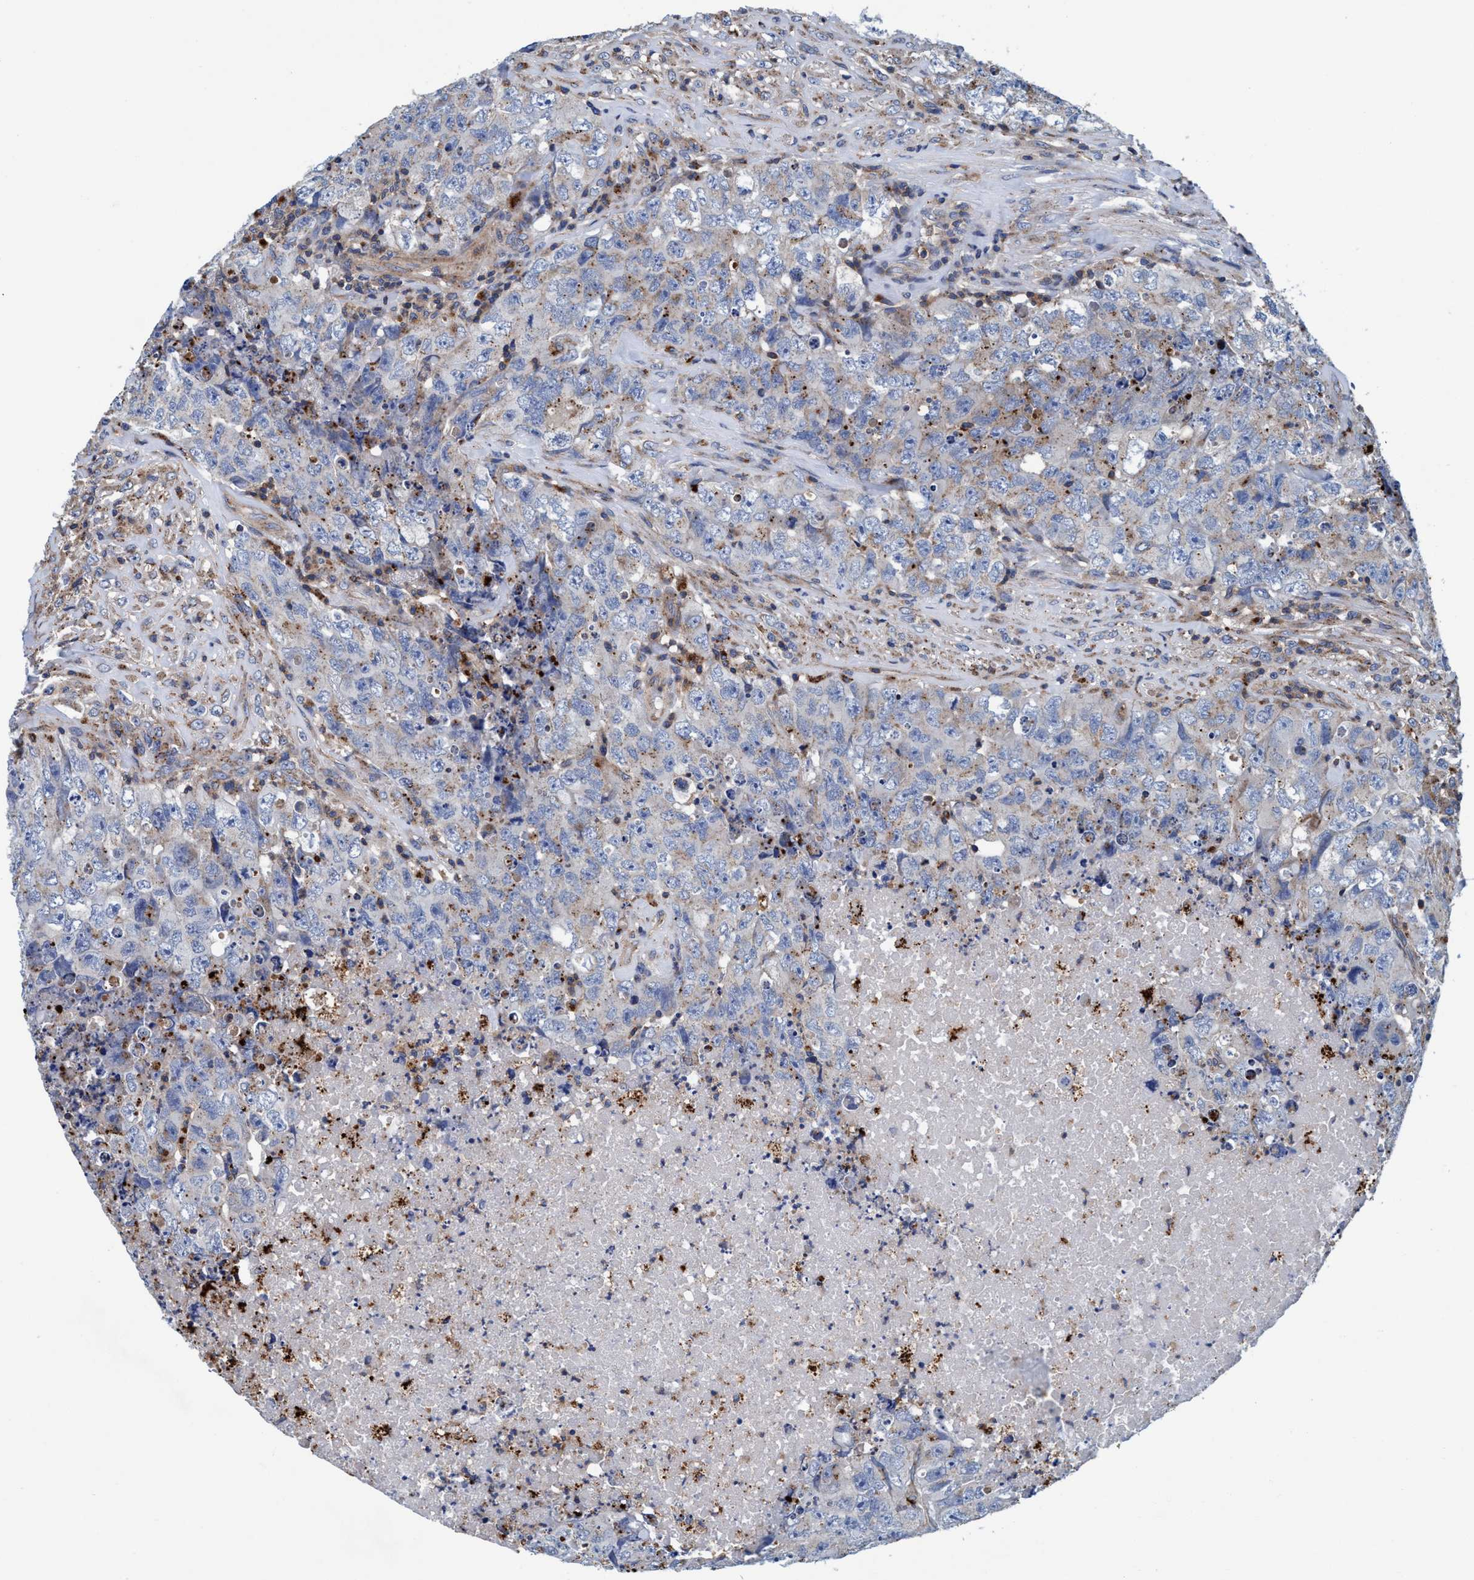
{"staining": {"intensity": "weak", "quantity": "<25%", "location": "cytoplasmic/membranous"}, "tissue": "testis cancer", "cell_type": "Tumor cells", "image_type": "cancer", "snomed": [{"axis": "morphology", "description": "Carcinoma, Embryonal, NOS"}, {"axis": "topography", "description": "Testis"}], "caption": "Tumor cells are negative for protein expression in human testis cancer (embryonal carcinoma). (DAB immunohistochemistry (IHC) with hematoxylin counter stain).", "gene": "ENDOG", "patient": {"sex": "male", "age": 32}}